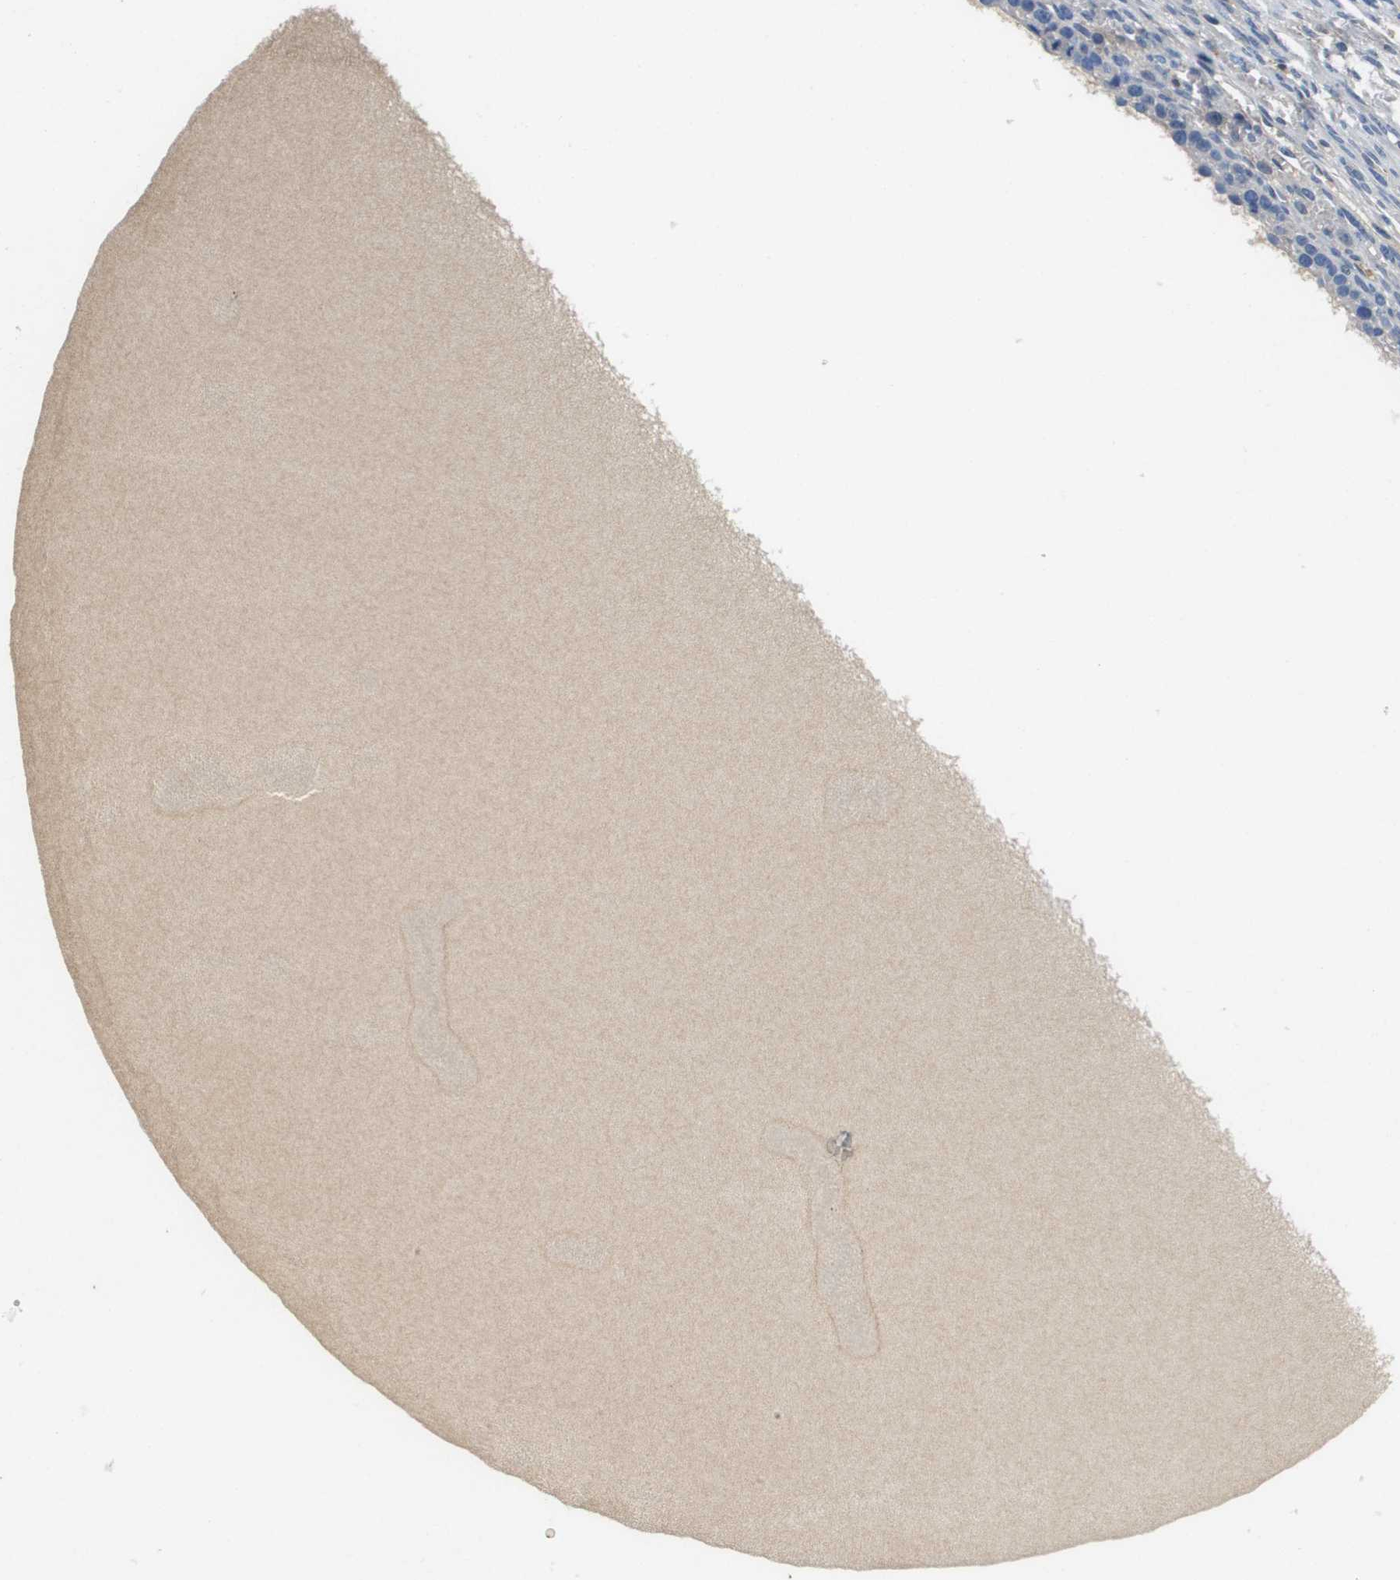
{"staining": {"intensity": "negative", "quantity": "none", "location": "none"}, "tissue": "ovary", "cell_type": "Ovarian stroma cells", "image_type": "normal", "snomed": [{"axis": "morphology", "description": "Normal tissue, NOS"}, {"axis": "topography", "description": "Ovary"}], "caption": "Immunohistochemical staining of normal human ovary shows no significant expression in ovarian stroma cells.", "gene": "KCNQ5", "patient": {"sex": "female", "age": 33}}